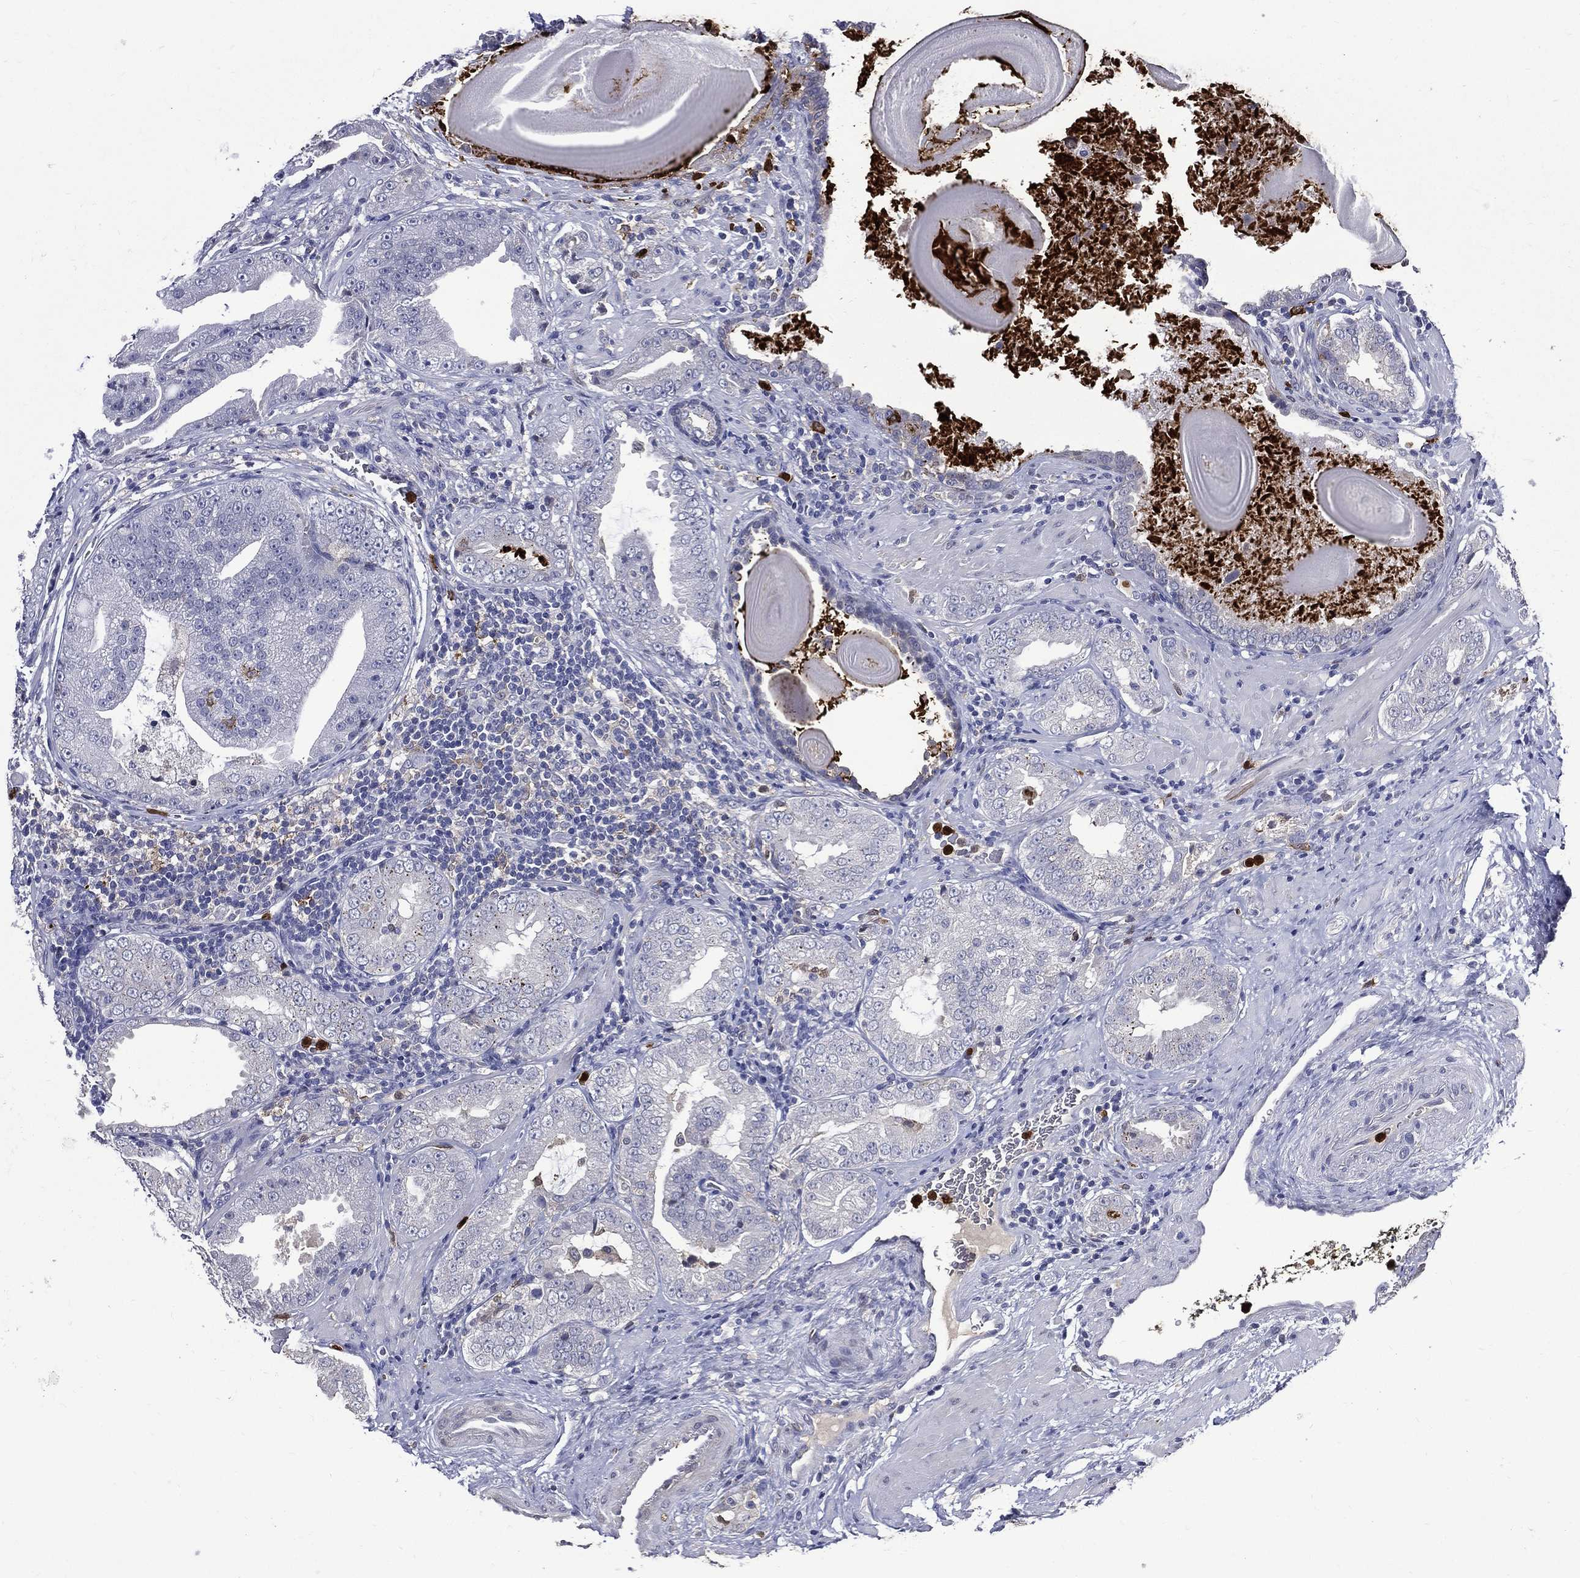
{"staining": {"intensity": "negative", "quantity": "none", "location": "none"}, "tissue": "prostate cancer", "cell_type": "Tumor cells", "image_type": "cancer", "snomed": [{"axis": "morphology", "description": "Adenocarcinoma, Low grade"}, {"axis": "topography", "description": "Prostate"}], "caption": "High power microscopy micrograph of an immunohistochemistry micrograph of prostate adenocarcinoma (low-grade), revealing no significant positivity in tumor cells.", "gene": "GPR171", "patient": {"sex": "male", "age": 62}}